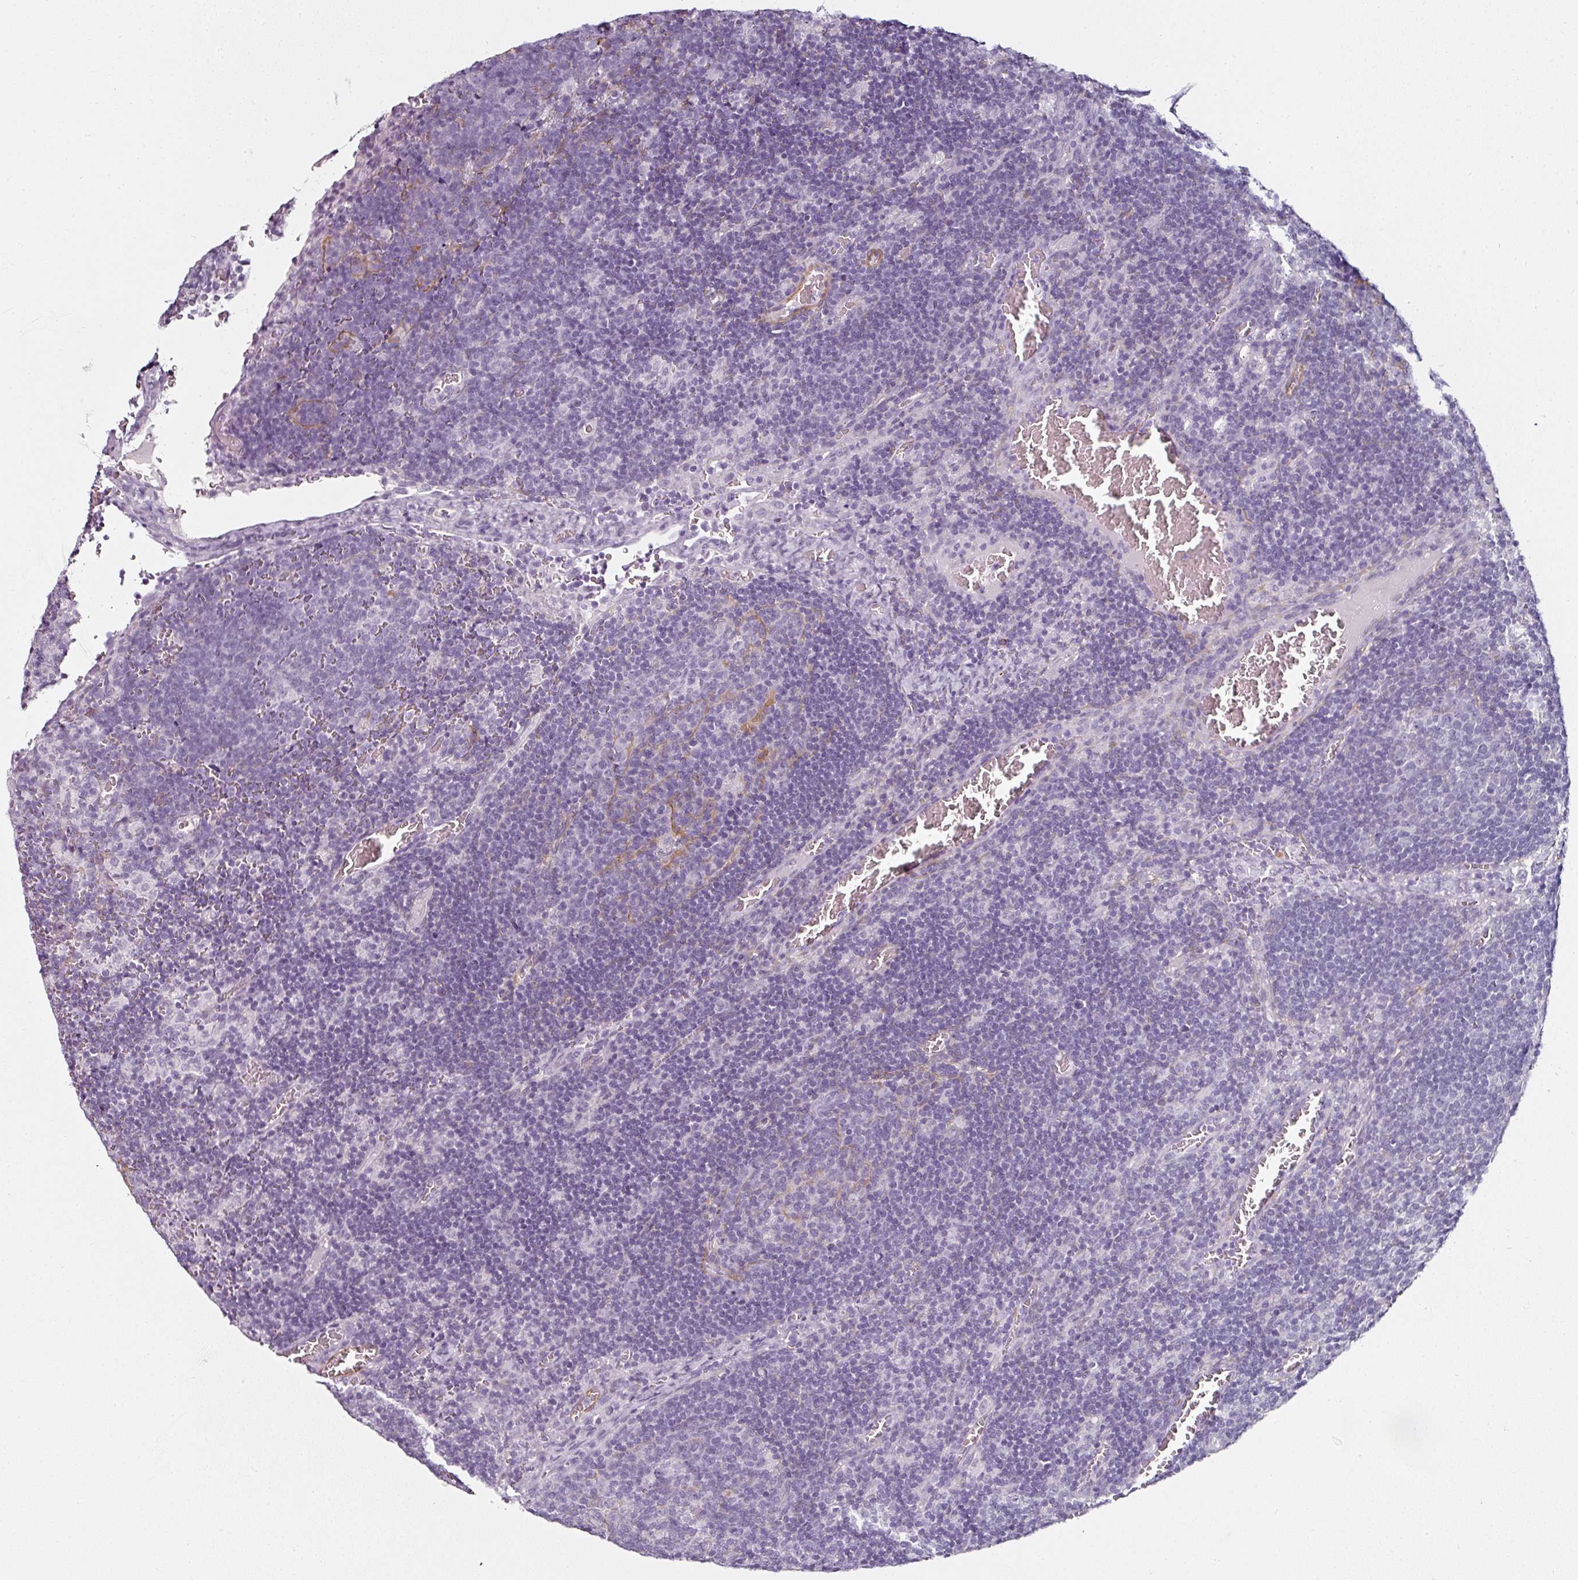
{"staining": {"intensity": "negative", "quantity": "none", "location": "none"}, "tissue": "lymph node", "cell_type": "Germinal center cells", "image_type": "normal", "snomed": [{"axis": "morphology", "description": "Normal tissue, NOS"}, {"axis": "topography", "description": "Lymph node"}], "caption": "High power microscopy micrograph of an immunohistochemistry (IHC) micrograph of benign lymph node, revealing no significant positivity in germinal center cells.", "gene": "CAP2", "patient": {"sex": "male", "age": 50}}